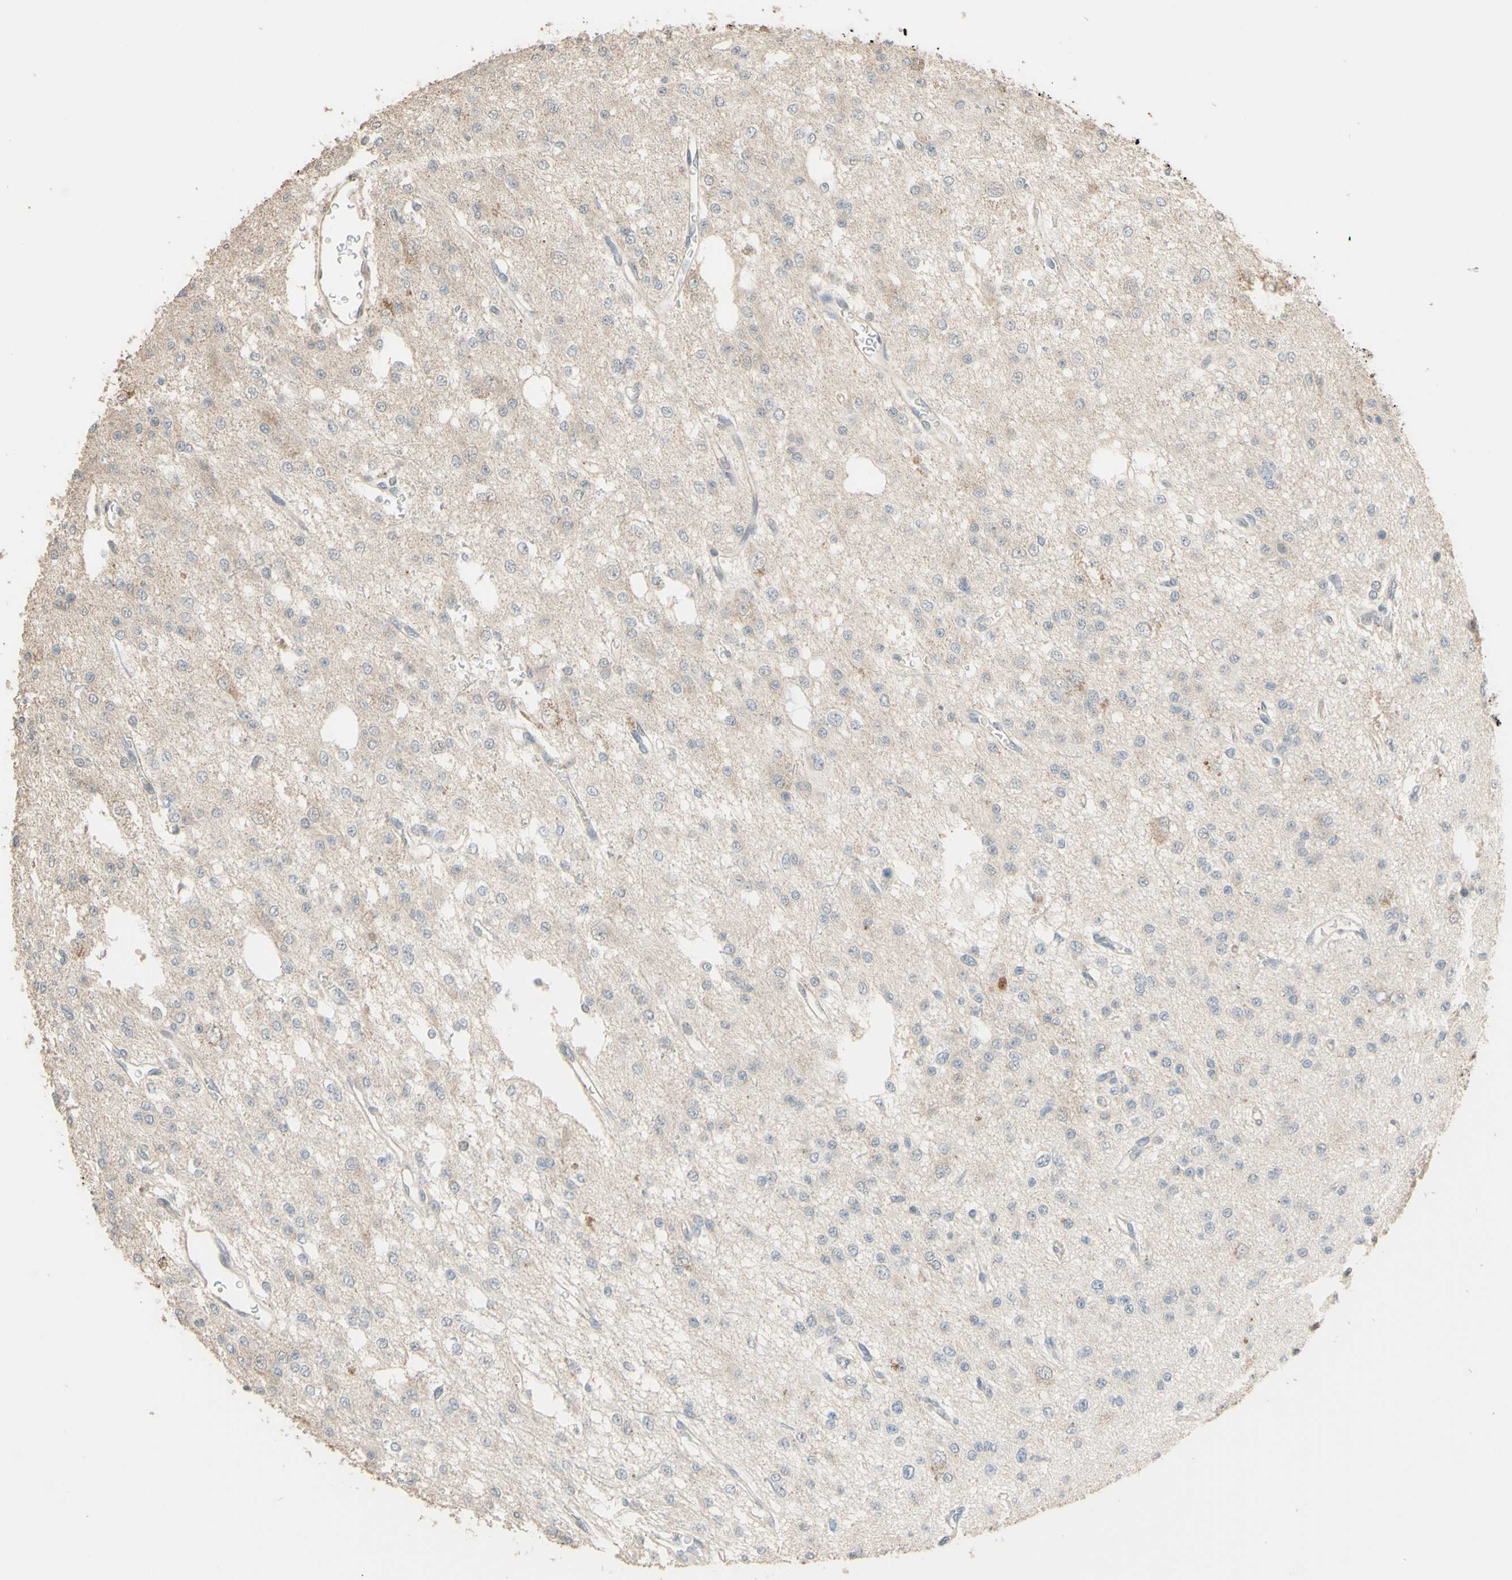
{"staining": {"intensity": "negative", "quantity": "none", "location": "none"}, "tissue": "glioma", "cell_type": "Tumor cells", "image_type": "cancer", "snomed": [{"axis": "morphology", "description": "Glioma, malignant, Low grade"}, {"axis": "topography", "description": "Brain"}], "caption": "There is no significant staining in tumor cells of glioma.", "gene": "SMIM19", "patient": {"sex": "male", "age": 38}}